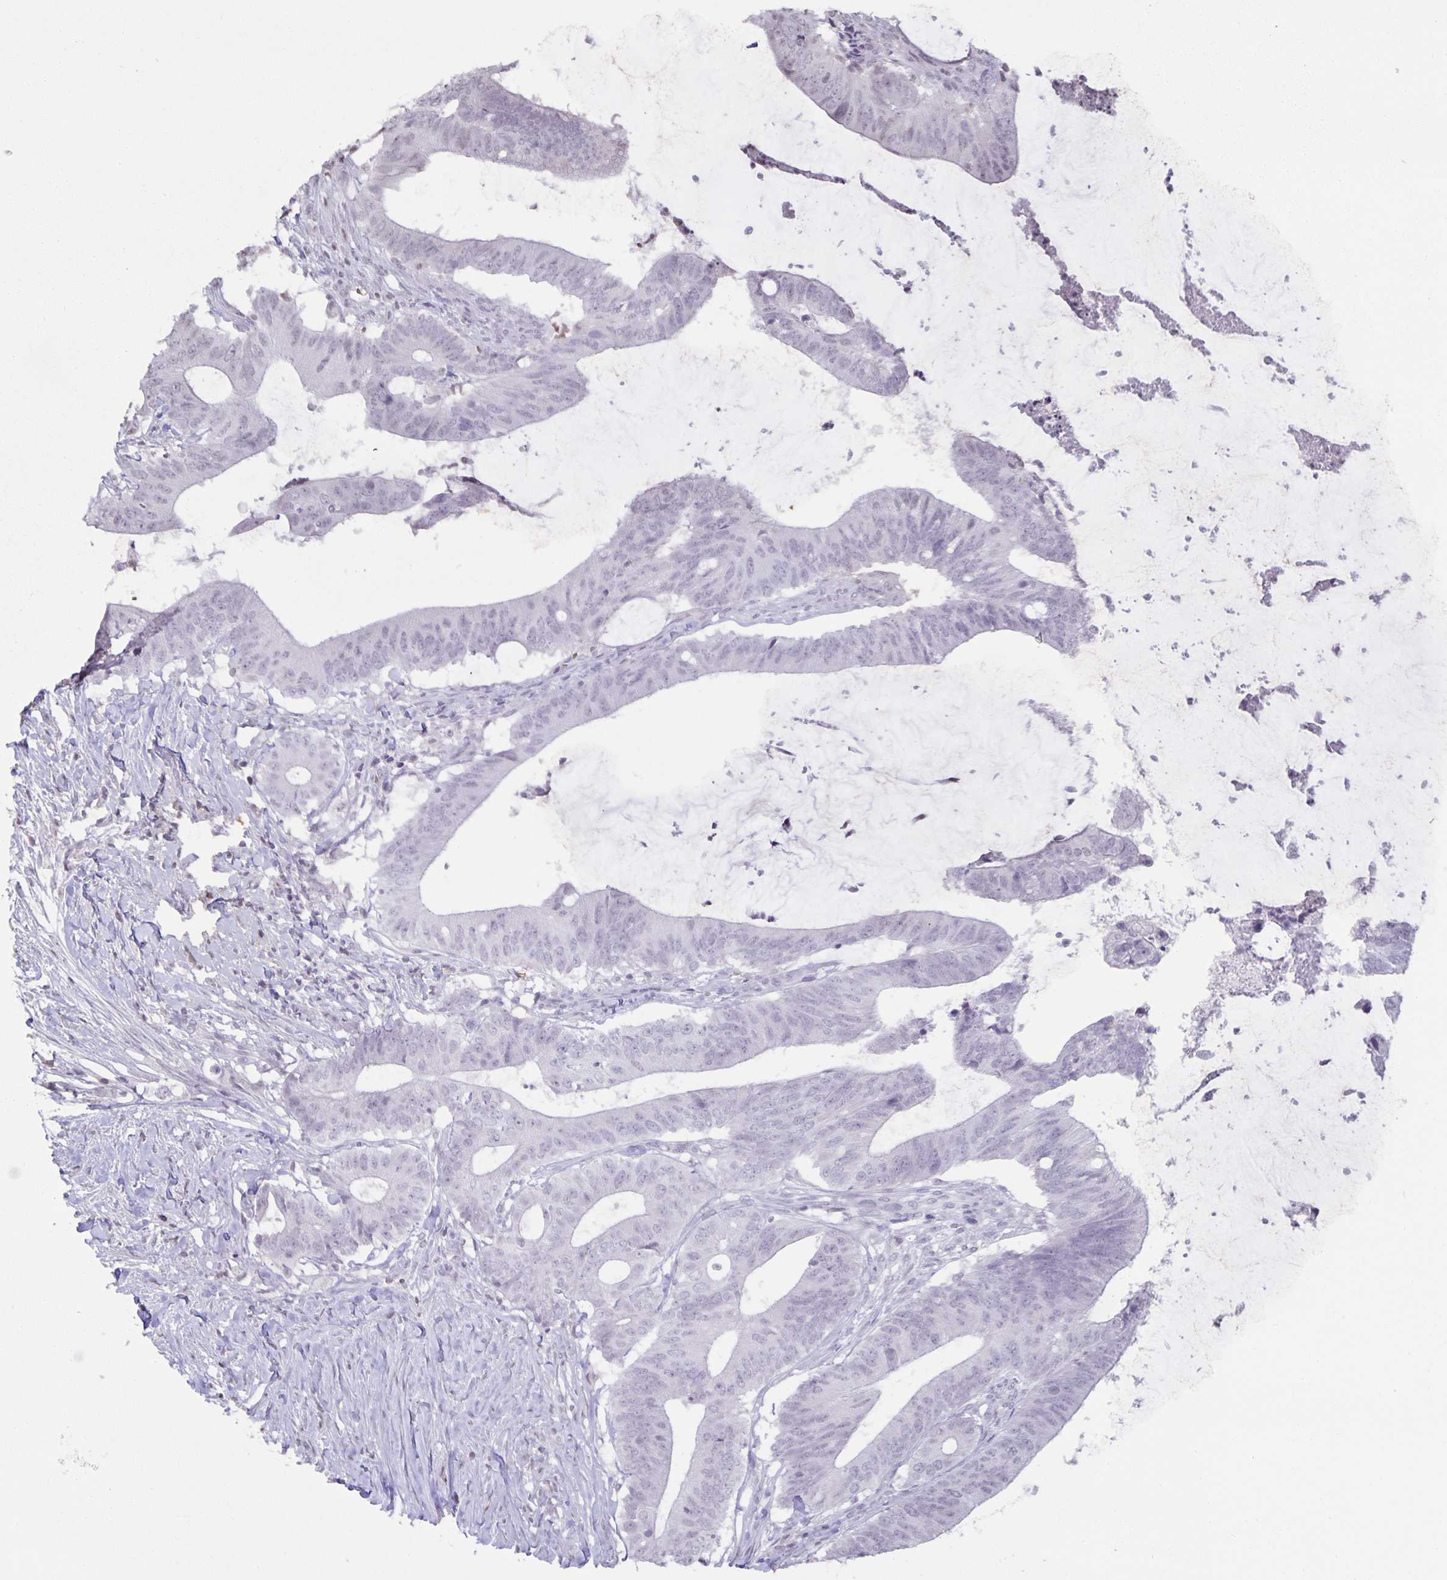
{"staining": {"intensity": "negative", "quantity": "none", "location": "none"}, "tissue": "colorectal cancer", "cell_type": "Tumor cells", "image_type": "cancer", "snomed": [{"axis": "morphology", "description": "Adenocarcinoma, NOS"}, {"axis": "topography", "description": "Colon"}], "caption": "Colorectal adenocarcinoma was stained to show a protein in brown. There is no significant staining in tumor cells.", "gene": "AQP4", "patient": {"sex": "female", "age": 43}}